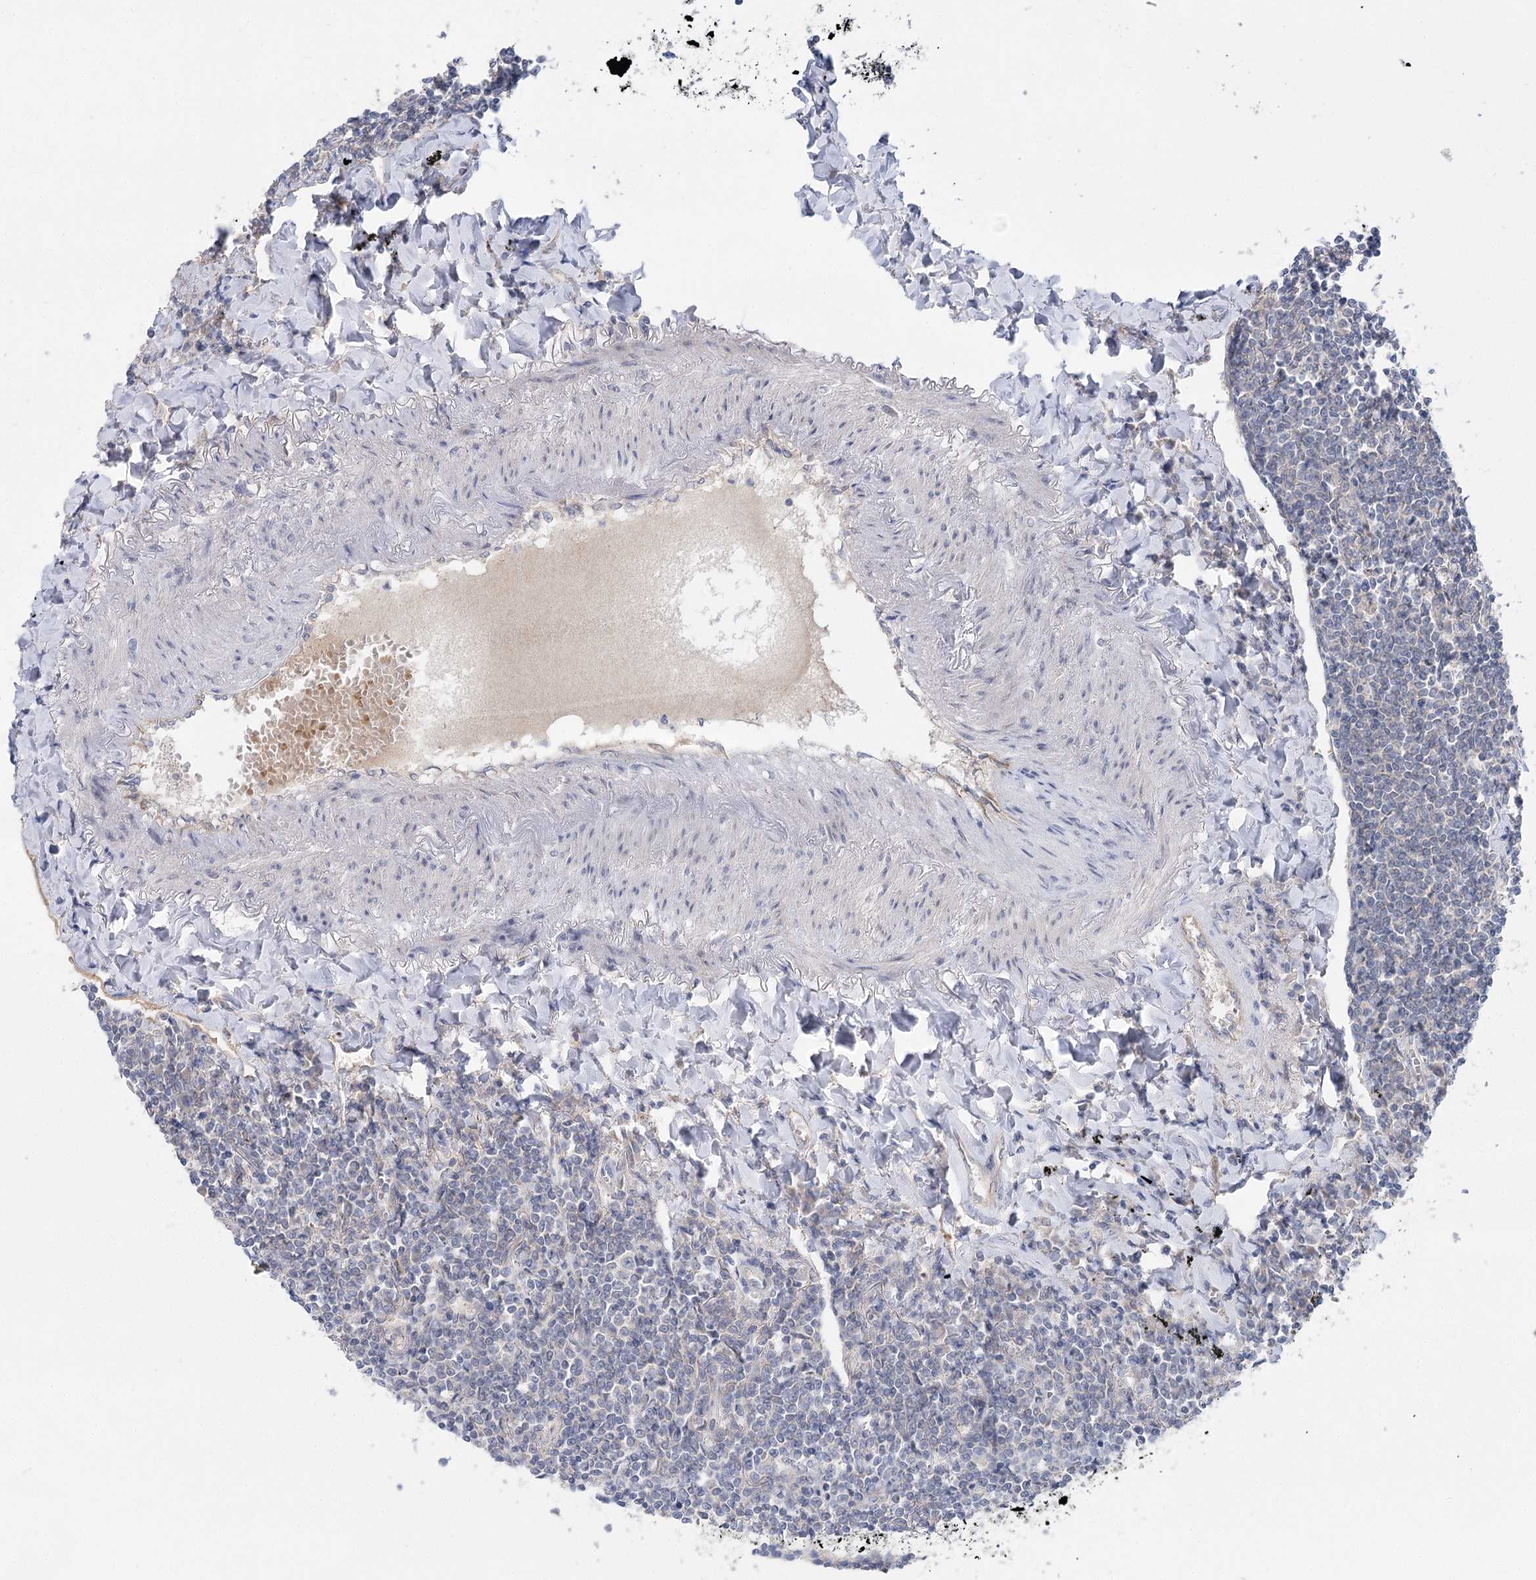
{"staining": {"intensity": "negative", "quantity": "none", "location": "none"}, "tissue": "lymphoma", "cell_type": "Tumor cells", "image_type": "cancer", "snomed": [{"axis": "morphology", "description": "Malignant lymphoma, non-Hodgkin's type, Low grade"}, {"axis": "topography", "description": "Lung"}], "caption": "High power microscopy histopathology image of an immunohistochemistry (IHC) photomicrograph of lymphoma, revealing no significant expression in tumor cells. (Stains: DAB (3,3'-diaminobenzidine) IHC with hematoxylin counter stain, Microscopy: brightfield microscopy at high magnification).", "gene": "LRRC14B", "patient": {"sex": "female", "age": 71}}